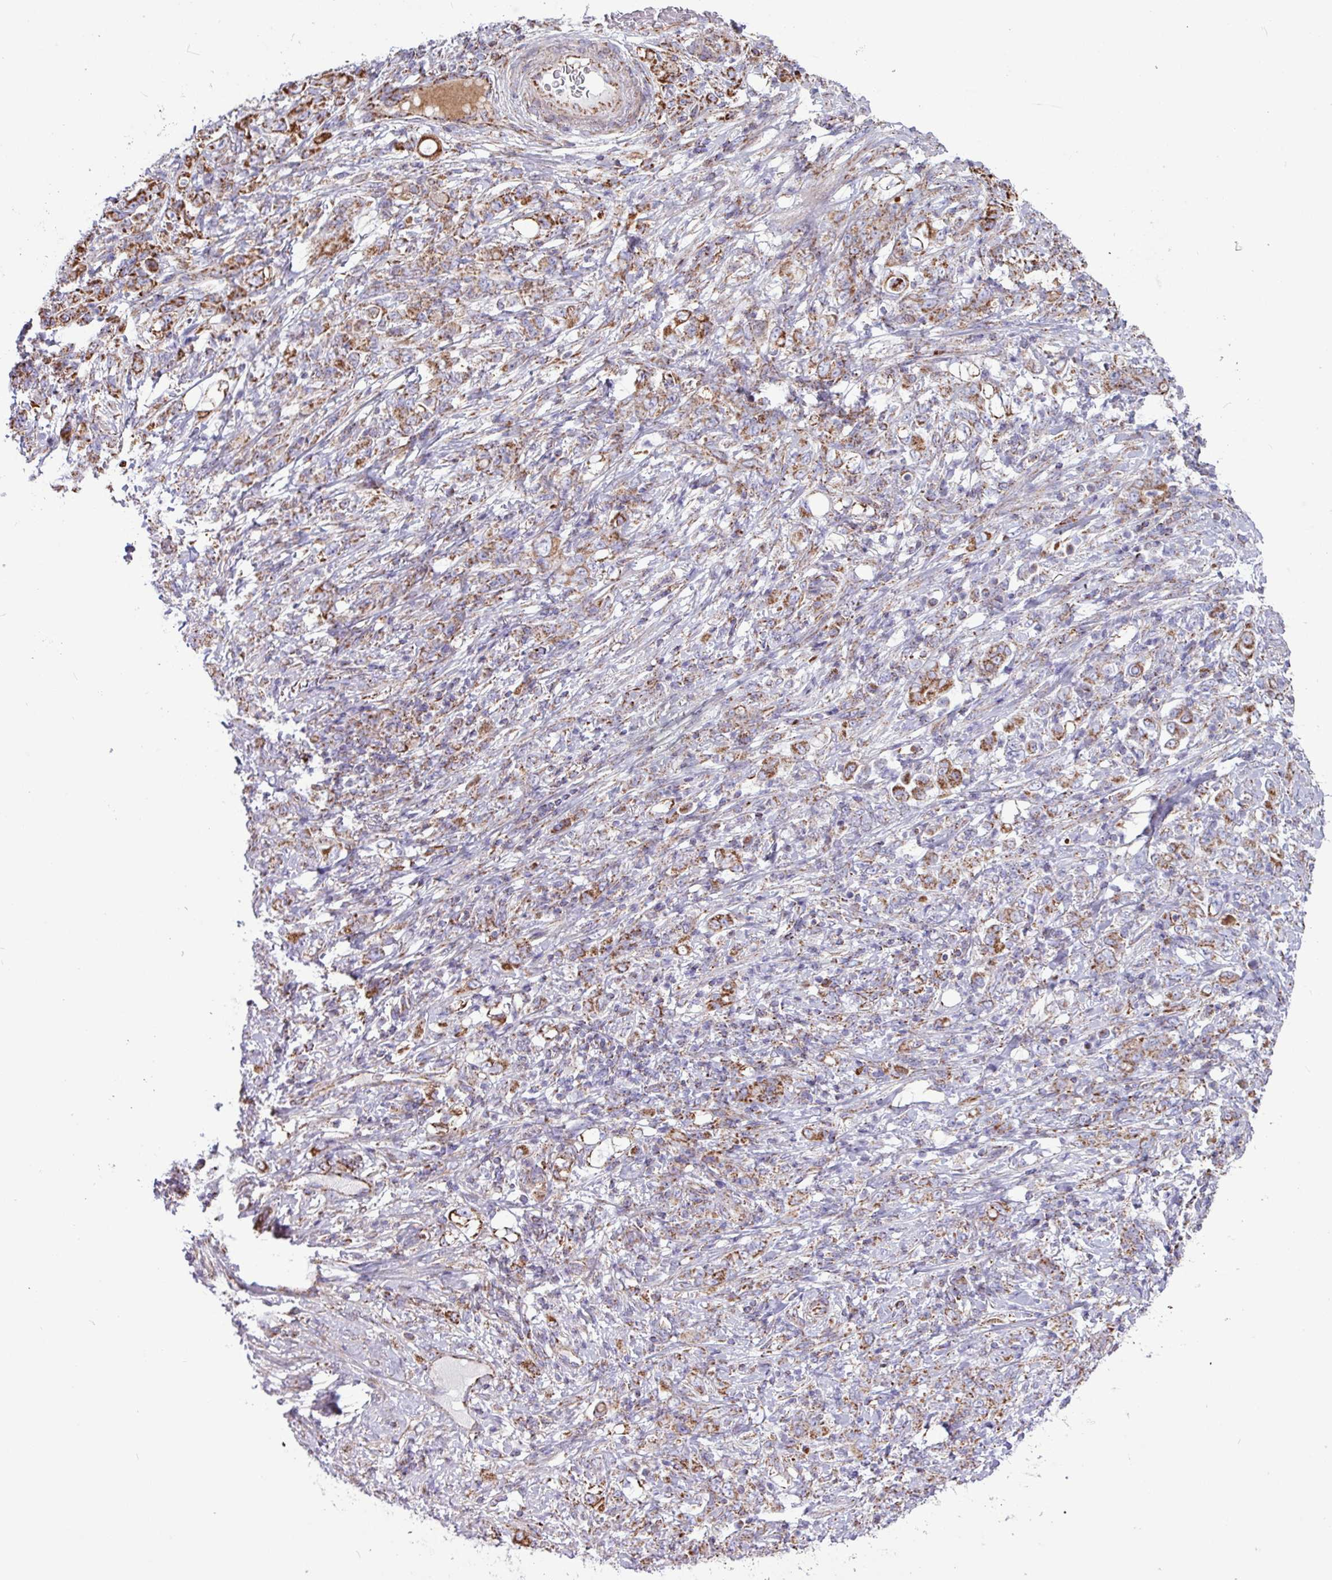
{"staining": {"intensity": "strong", "quantity": ">75%", "location": "cytoplasmic/membranous"}, "tissue": "stomach cancer", "cell_type": "Tumor cells", "image_type": "cancer", "snomed": [{"axis": "morphology", "description": "Adenocarcinoma, NOS"}, {"axis": "topography", "description": "Stomach"}], "caption": "Protein staining by immunohistochemistry demonstrates strong cytoplasmic/membranous staining in about >75% of tumor cells in stomach cancer.", "gene": "RTL3", "patient": {"sex": "female", "age": 79}}